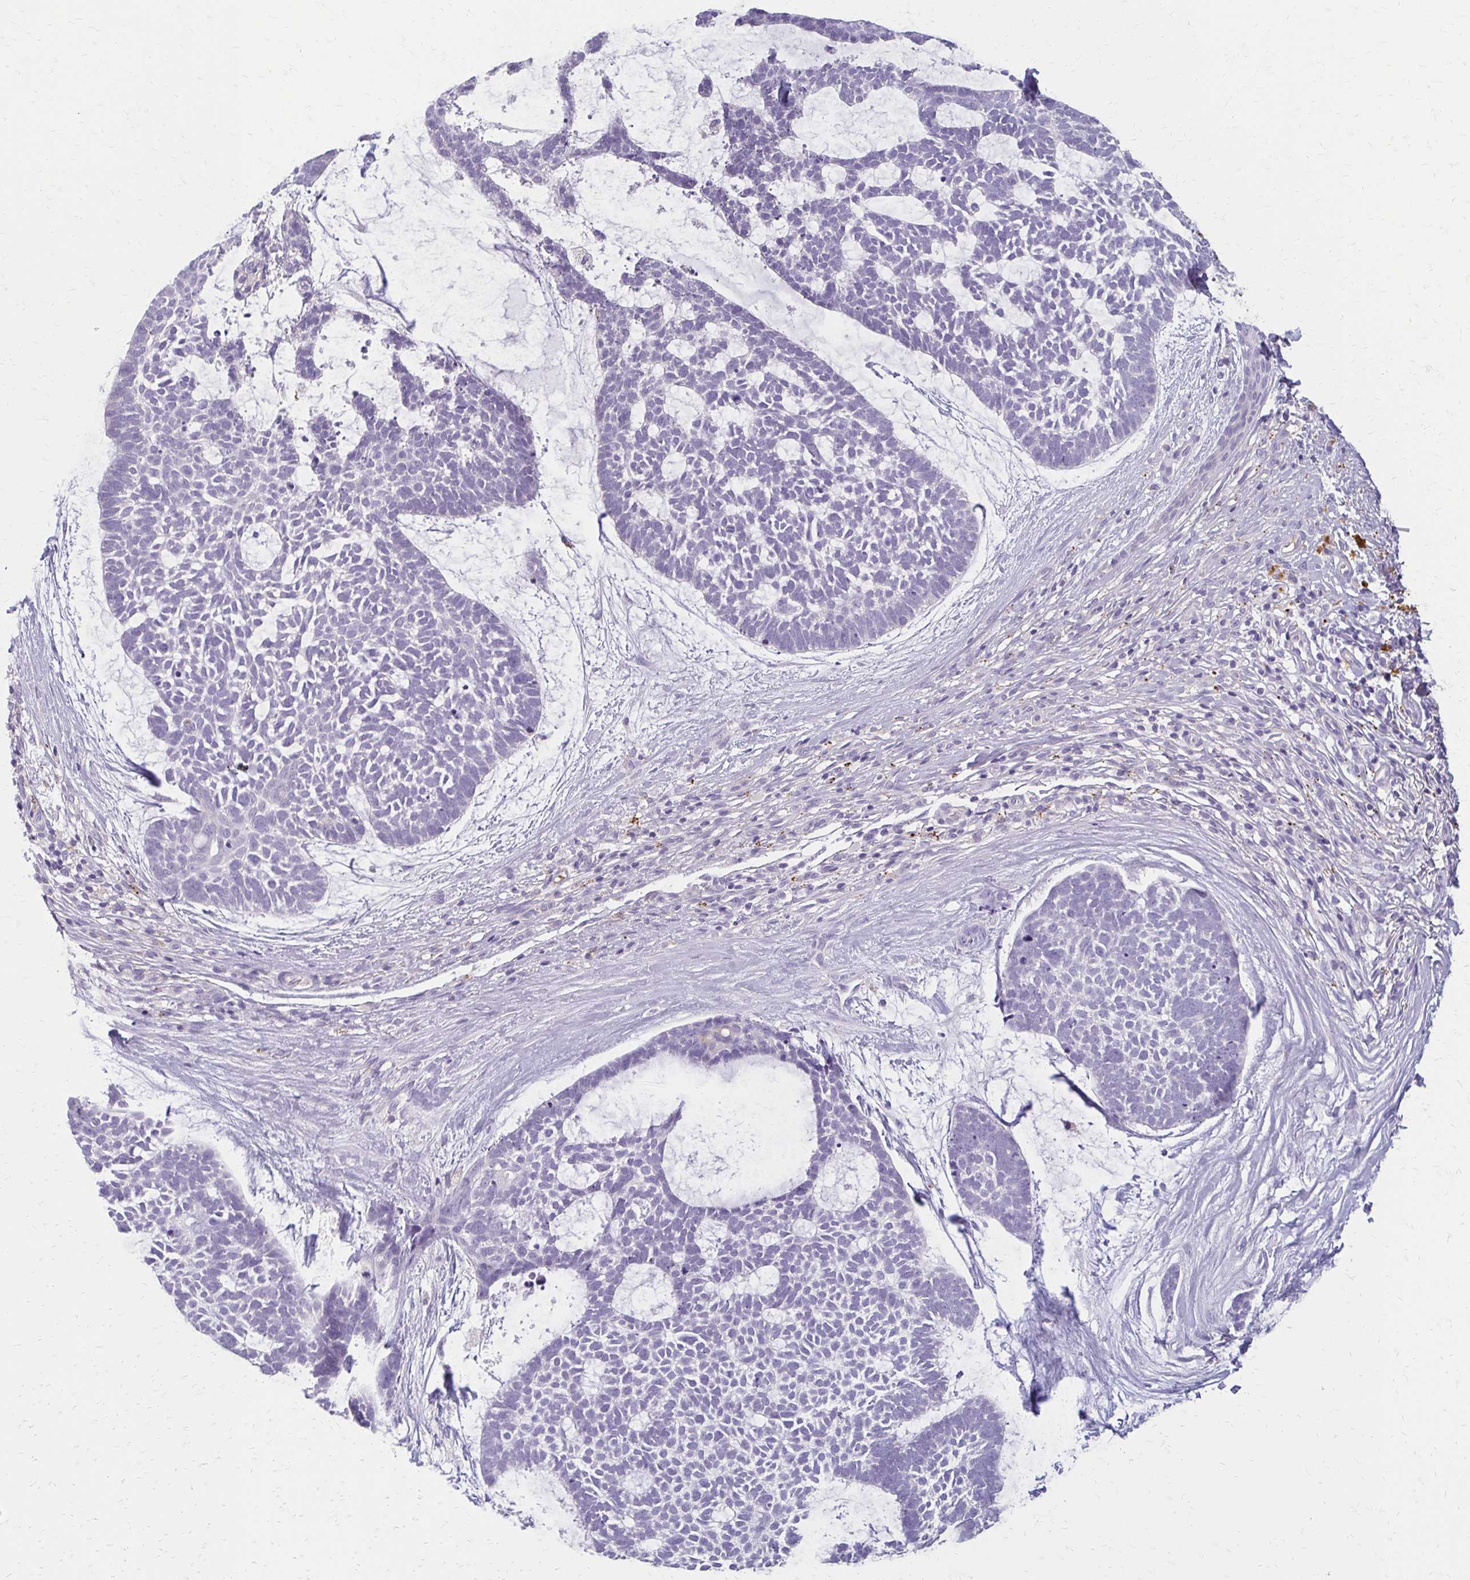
{"staining": {"intensity": "negative", "quantity": "none", "location": "none"}, "tissue": "skin cancer", "cell_type": "Tumor cells", "image_type": "cancer", "snomed": [{"axis": "morphology", "description": "Basal cell carcinoma"}, {"axis": "topography", "description": "Skin"}], "caption": "Tumor cells show no significant protein positivity in skin basal cell carcinoma. (Stains: DAB (3,3'-diaminobenzidine) immunohistochemistry with hematoxylin counter stain, Microscopy: brightfield microscopy at high magnification).", "gene": "BBS12", "patient": {"sex": "male", "age": 64}}